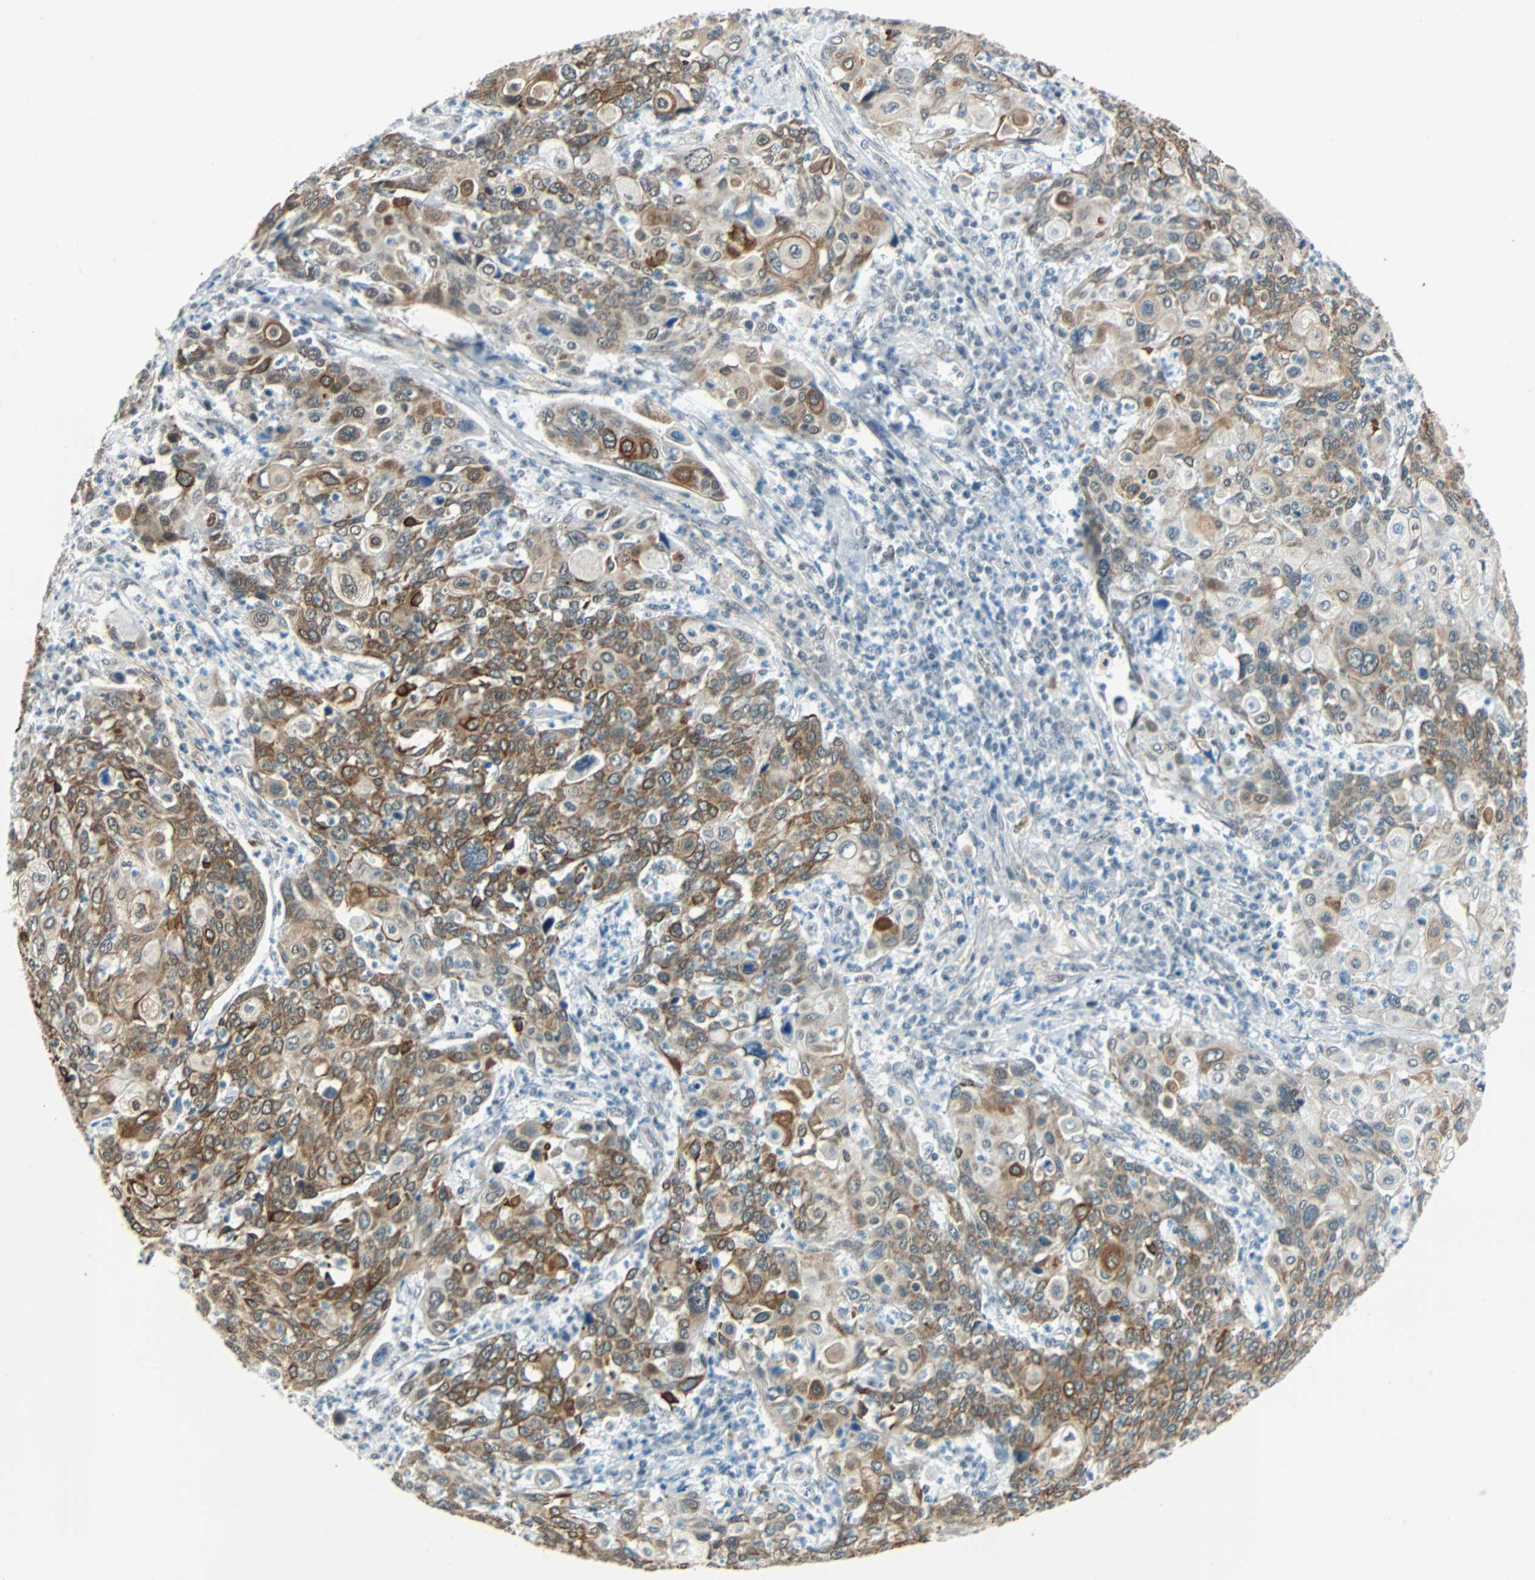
{"staining": {"intensity": "moderate", "quantity": ">75%", "location": "cytoplasmic/membranous"}, "tissue": "cervical cancer", "cell_type": "Tumor cells", "image_type": "cancer", "snomed": [{"axis": "morphology", "description": "Squamous cell carcinoma, NOS"}, {"axis": "topography", "description": "Cervix"}], "caption": "A brown stain highlights moderate cytoplasmic/membranous positivity of a protein in human cervical squamous cell carcinoma tumor cells.", "gene": "NELFE", "patient": {"sex": "female", "age": 40}}